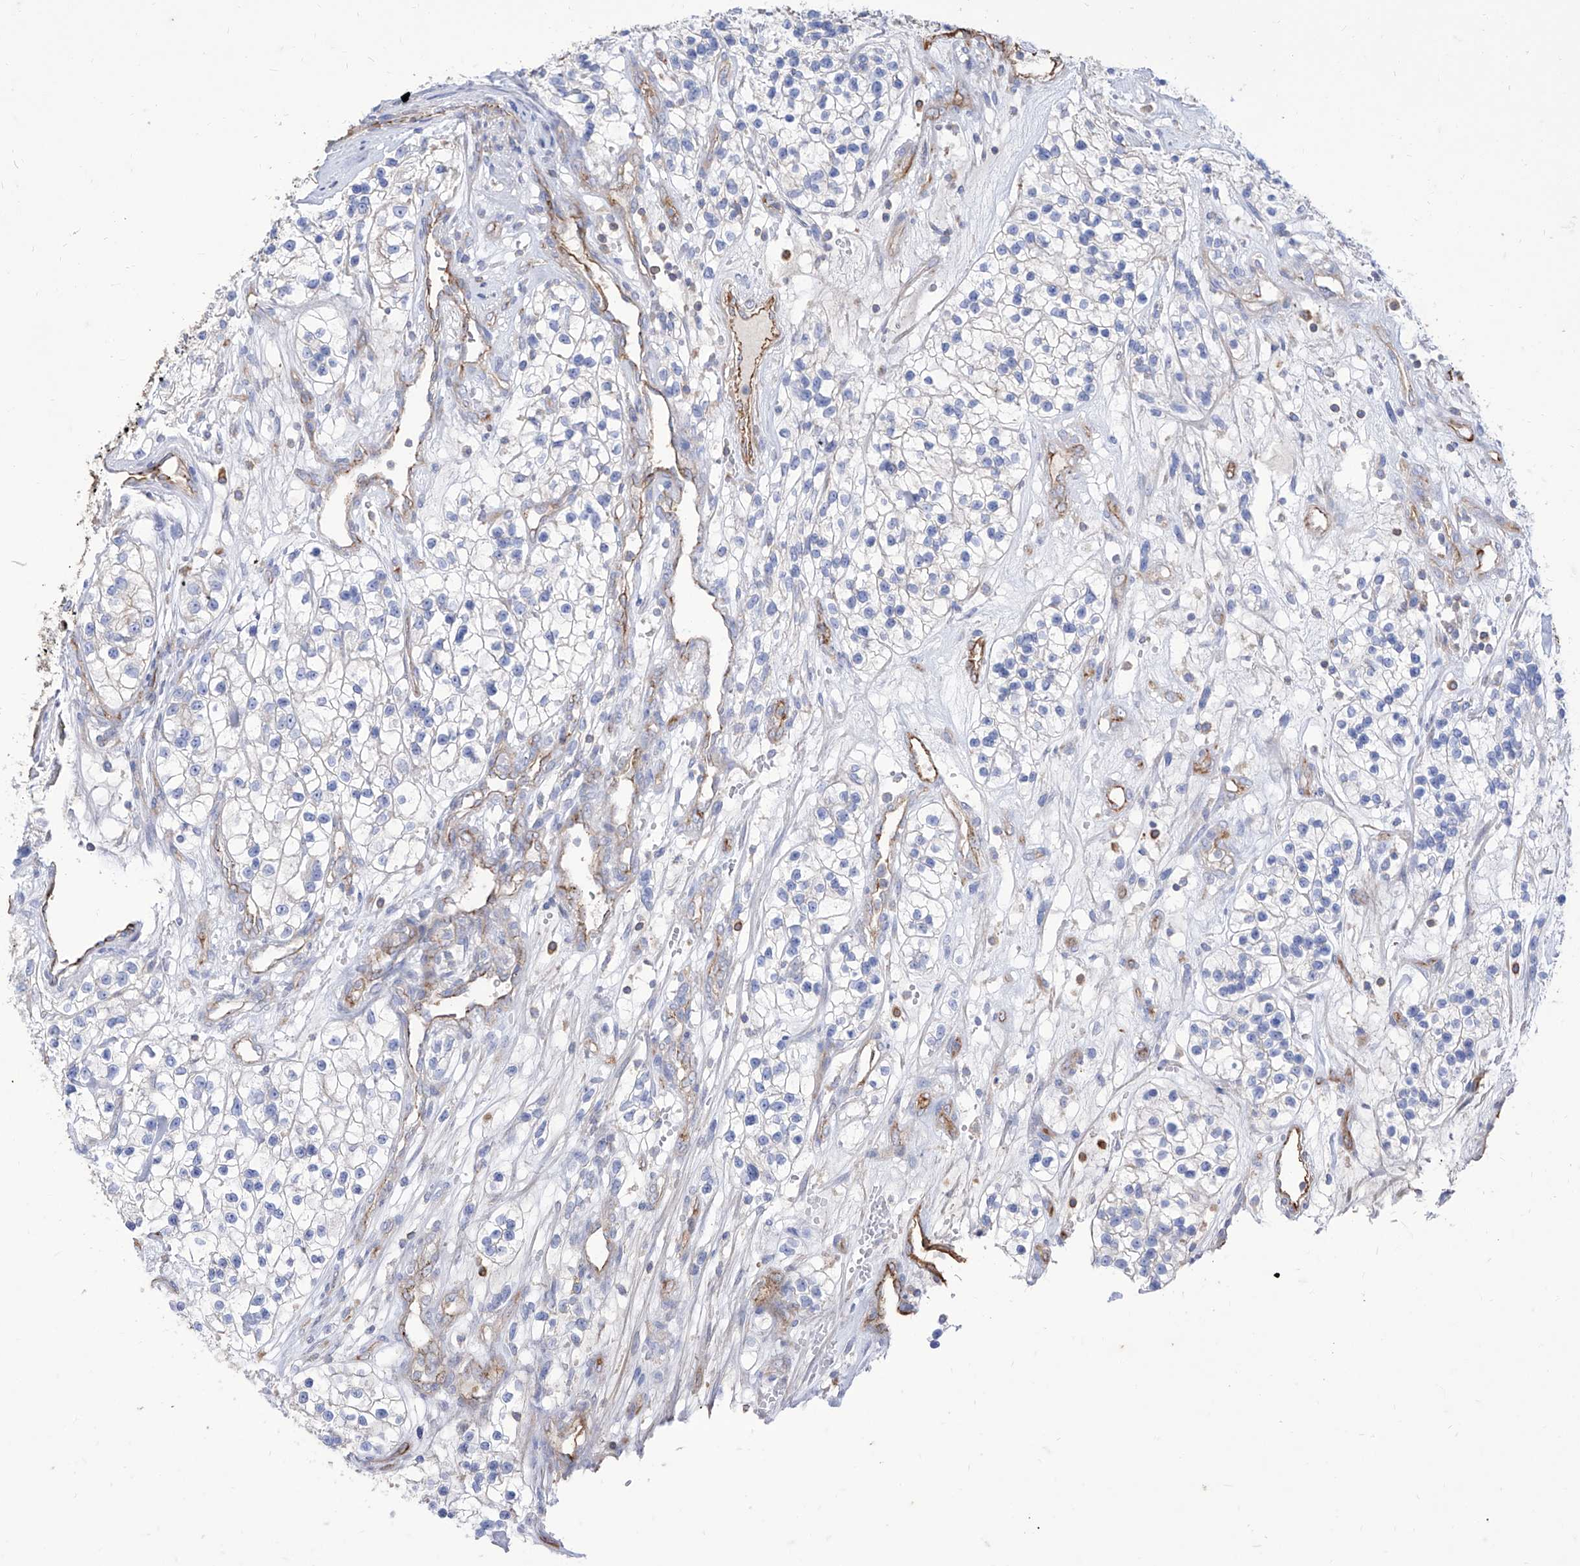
{"staining": {"intensity": "negative", "quantity": "none", "location": "none"}, "tissue": "renal cancer", "cell_type": "Tumor cells", "image_type": "cancer", "snomed": [{"axis": "morphology", "description": "Adenocarcinoma, NOS"}, {"axis": "topography", "description": "Kidney"}], "caption": "High power microscopy photomicrograph of an immunohistochemistry (IHC) micrograph of adenocarcinoma (renal), revealing no significant expression in tumor cells. (DAB IHC with hematoxylin counter stain).", "gene": "C1orf74", "patient": {"sex": "female", "age": 57}}